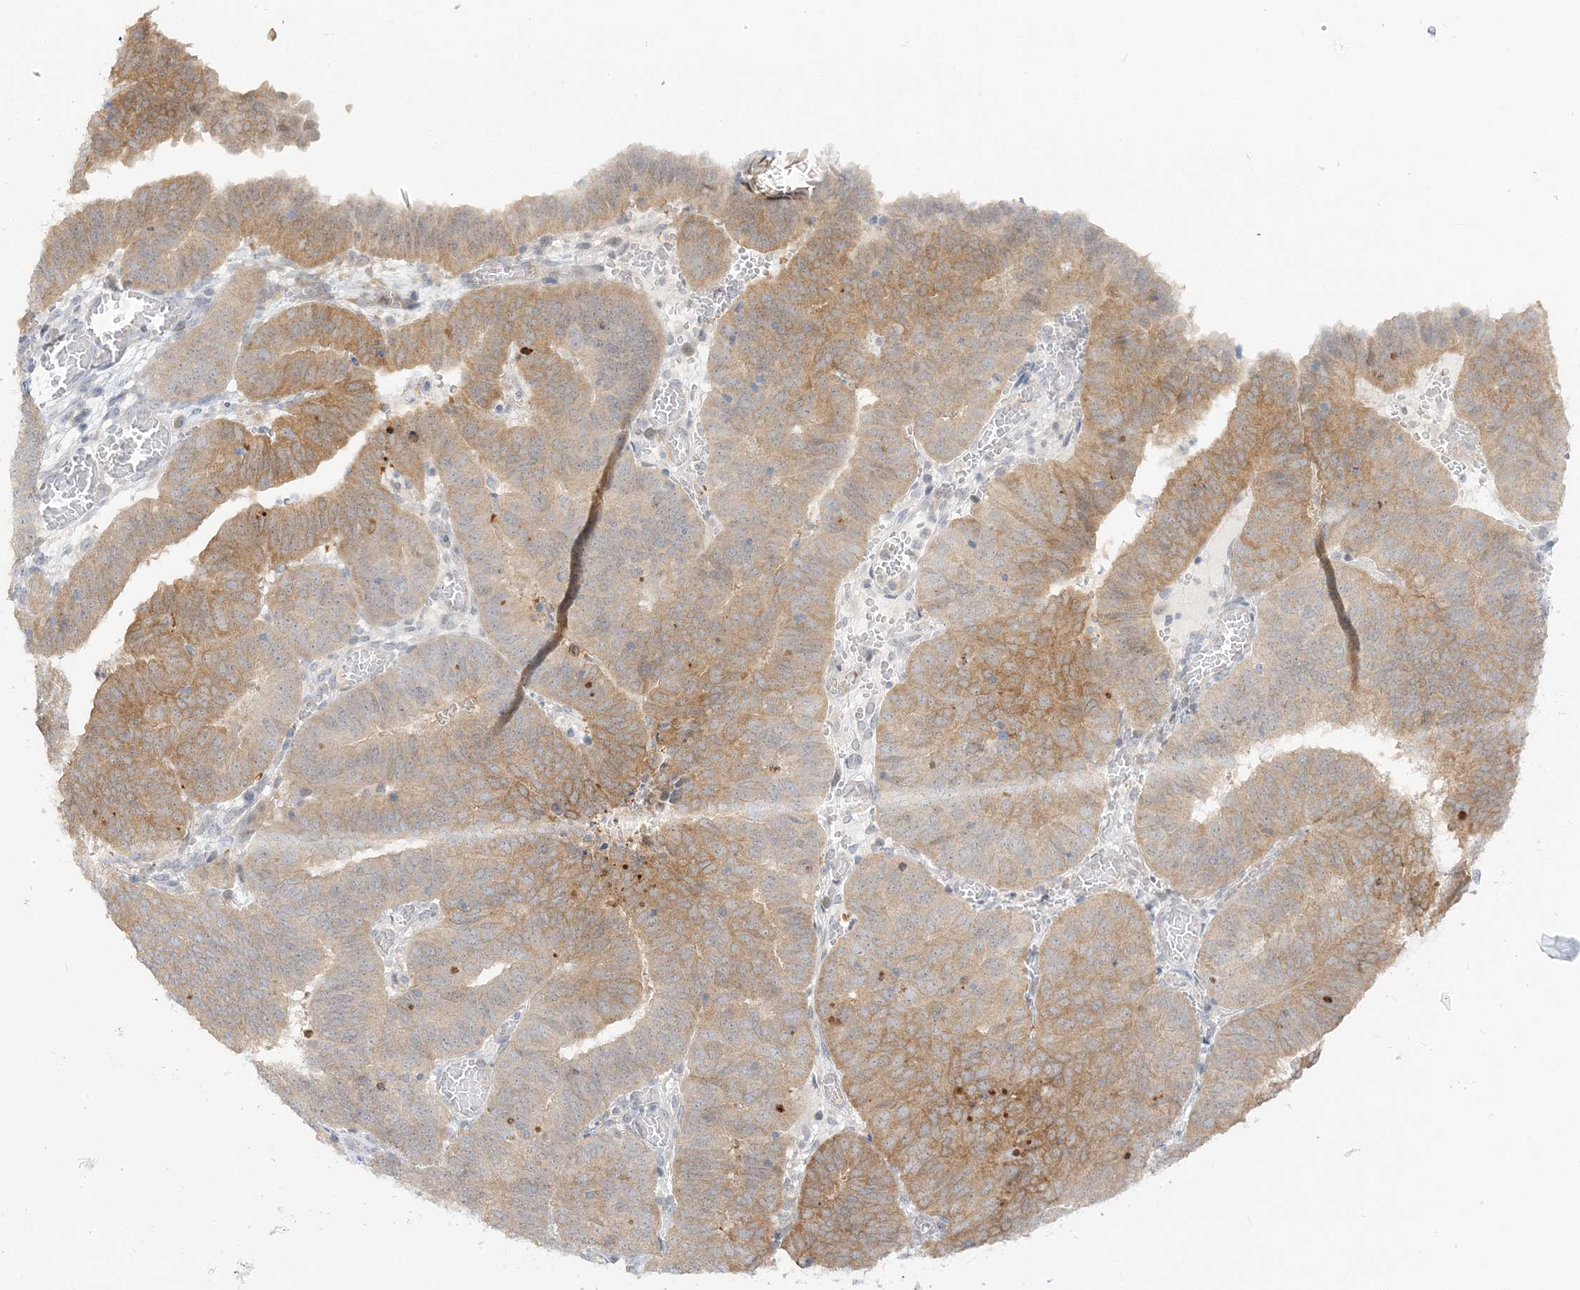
{"staining": {"intensity": "moderate", "quantity": "25%-75%", "location": "cytoplasmic/membranous"}, "tissue": "endometrial cancer", "cell_type": "Tumor cells", "image_type": "cancer", "snomed": [{"axis": "morphology", "description": "Adenocarcinoma, NOS"}, {"axis": "topography", "description": "Uterus"}], "caption": "DAB immunohistochemical staining of endometrial adenocarcinoma displays moderate cytoplasmic/membranous protein staining in approximately 25%-75% of tumor cells.", "gene": "THADA", "patient": {"sex": "female", "age": 77}}